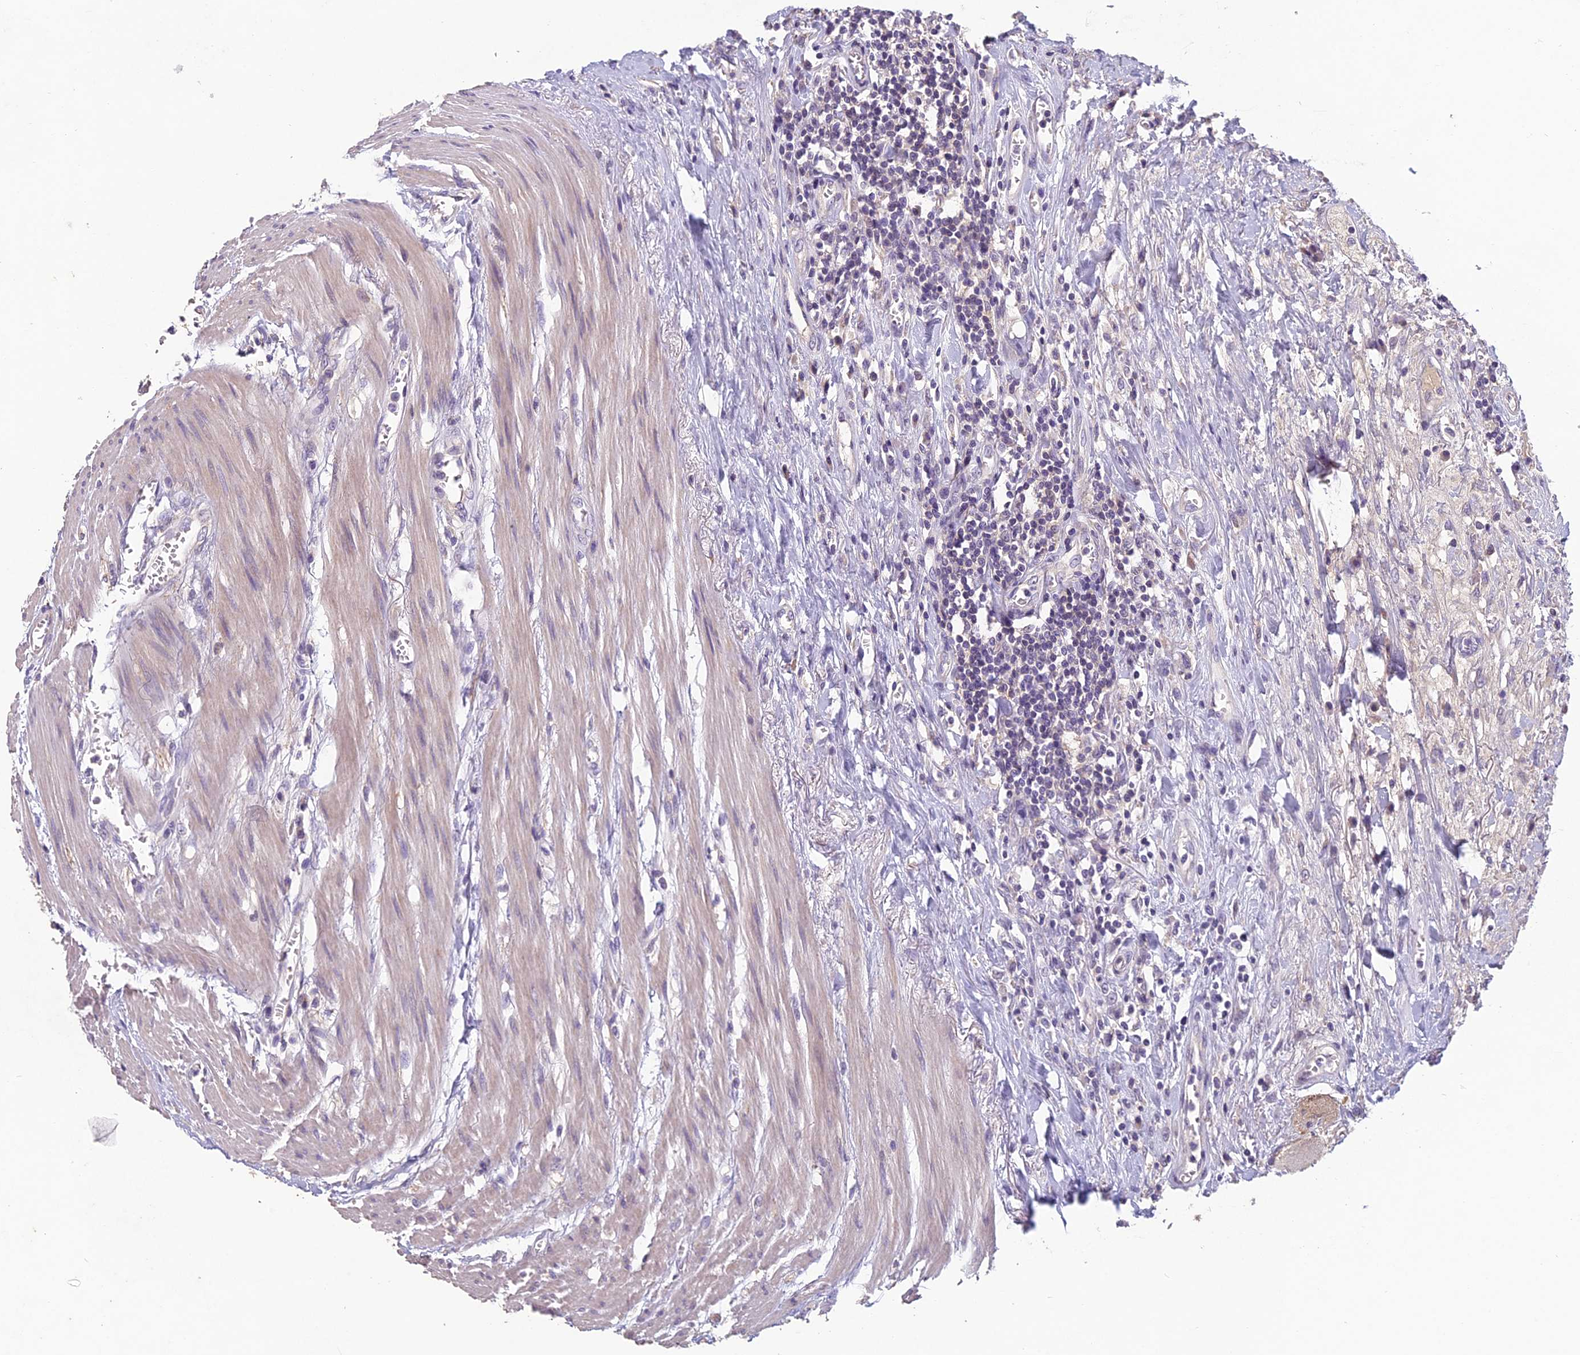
{"staining": {"intensity": "negative", "quantity": "none", "location": "none"}, "tissue": "colorectal cancer", "cell_type": "Tumor cells", "image_type": "cancer", "snomed": [{"axis": "morphology", "description": "Adenocarcinoma, NOS"}, {"axis": "topography", "description": "Rectum"}], "caption": "A histopathology image of colorectal adenocarcinoma stained for a protein reveals no brown staining in tumor cells.", "gene": "CEACAM16", "patient": {"sex": "male", "age": 87}}